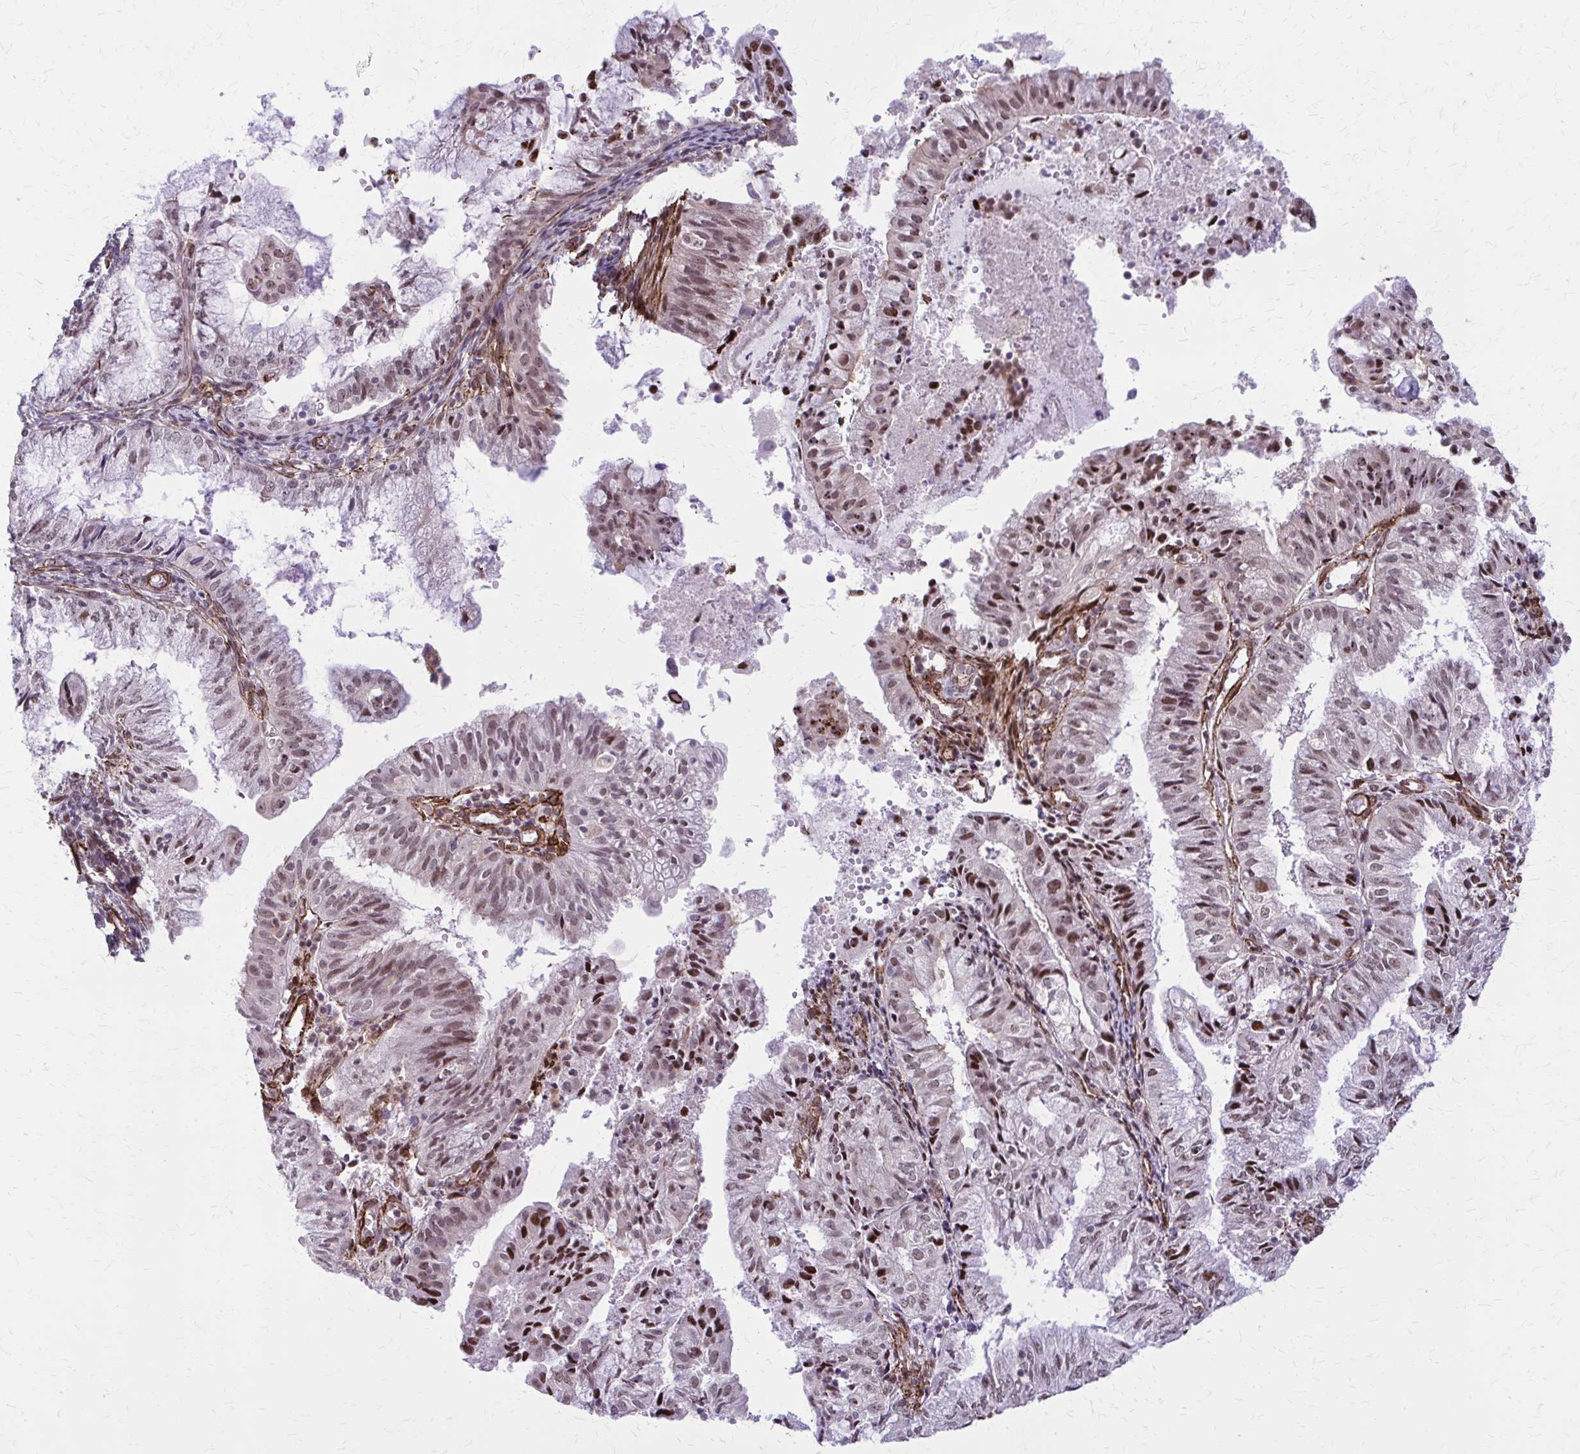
{"staining": {"intensity": "moderate", "quantity": ">75%", "location": "nuclear"}, "tissue": "endometrial cancer", "cell_type": "Tumor cells", "image_type": "cancer", "snomed": [{"axis": "morphology", "description": "Adenocarcinoma, NOS"}, {"axis": "topography", "description": "Endometrium"}], "caption": "Endometrial cancer (adenocarcinoma) stained with a protein marker exhibits moderate staining in tumor cells.", "gene": "NRBF2", "patient": {"sex": "female", "age": 55}}